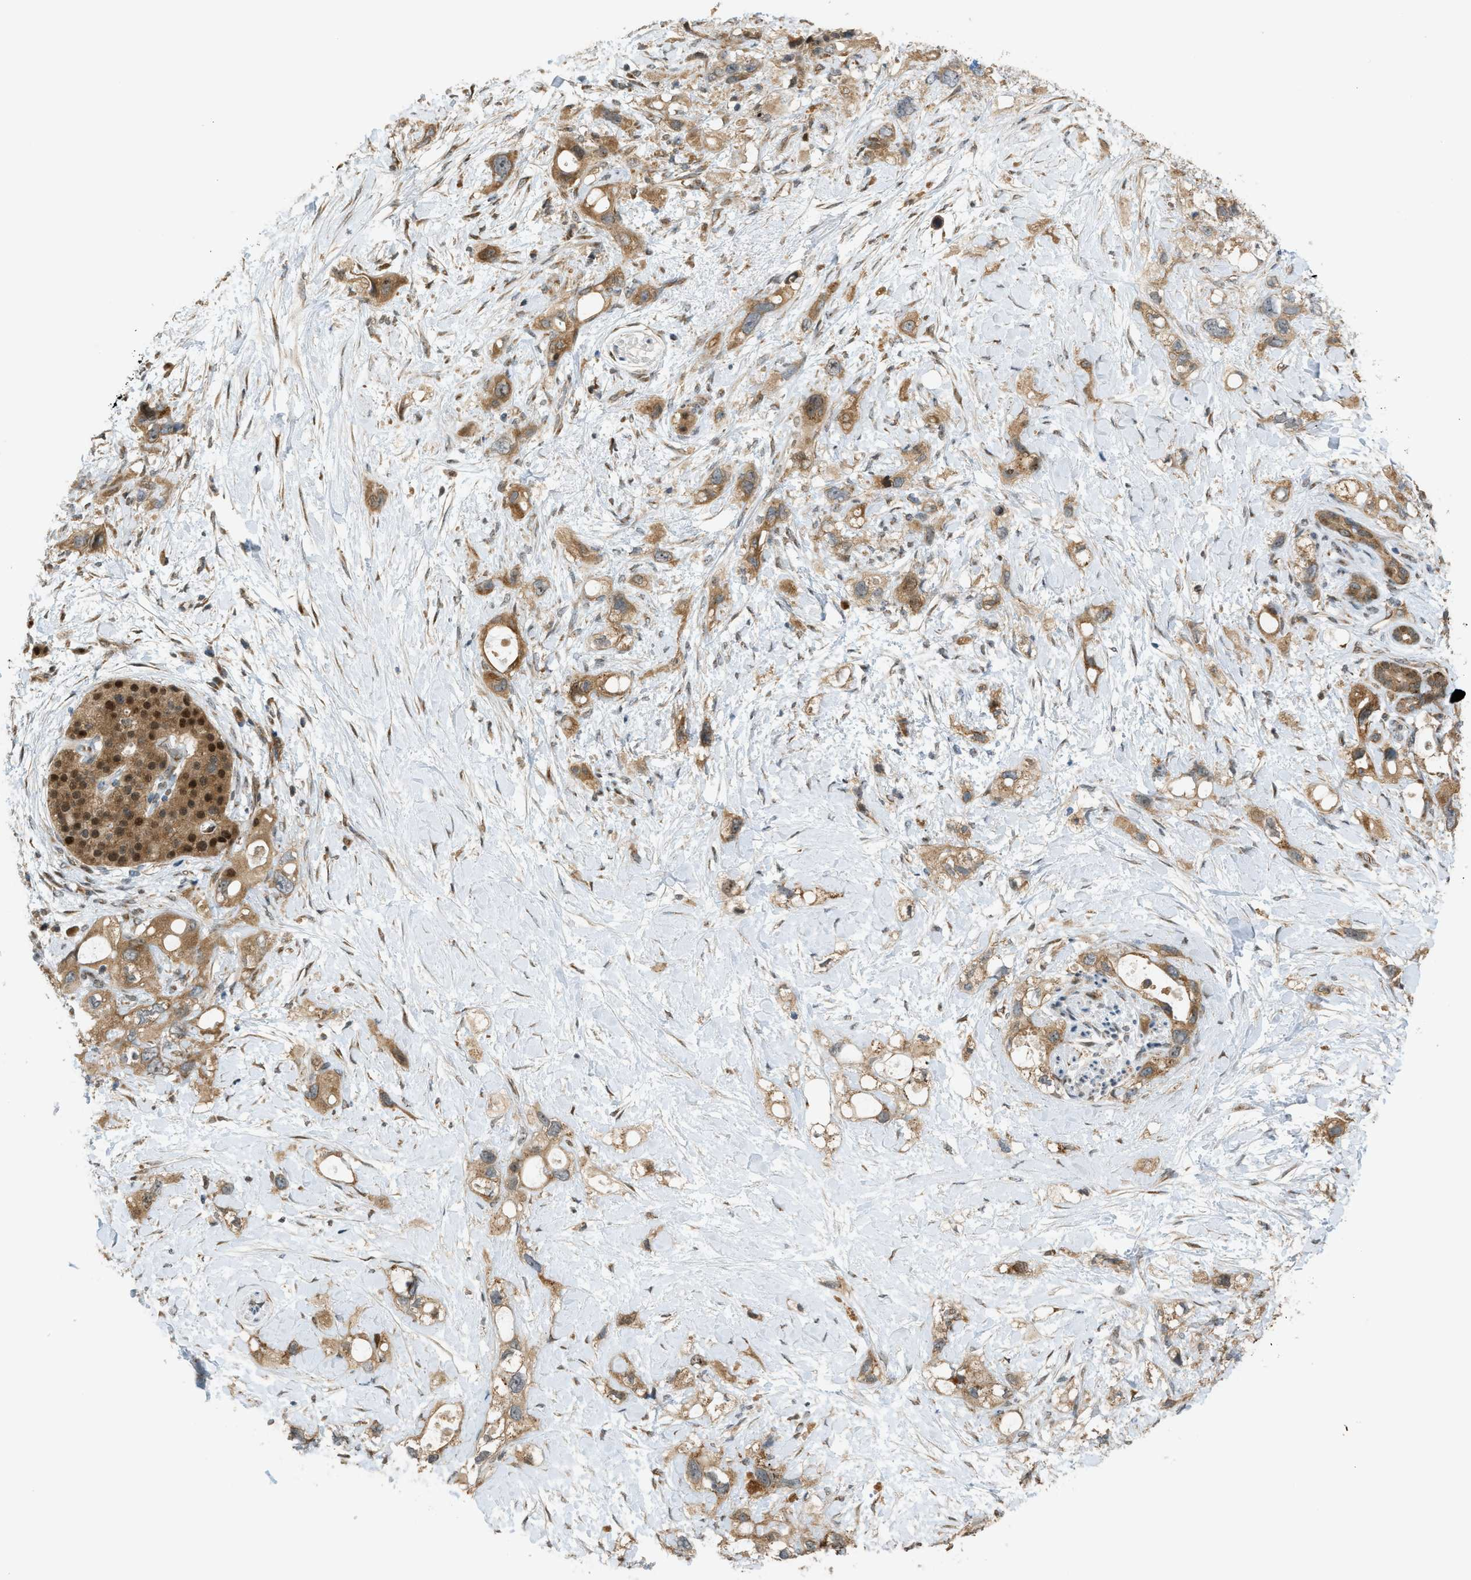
{"staining": {"intensity": "moderate", "quantity": ">75%", "location": "cytoplasmic/membranous,nuclear"}, "tissue": "pancreatic cancer", "cell_type": "Tumor cells", "image_type": "cancer", "snomed": [{"axis": "morphology", "description": "Adenocarcinoma, NOS"}, {"axis": "topography", "description": "Pancreas"}], "caption": "Human adenocarcinoma (pancreatic) stained with a brown dye shows moderate cytoplasmic/membranous and nuclear positive staining in approximately >75% of tumor cells.", "gene": "CCDC186", "patient": {"sex": "female", "age": 56}}